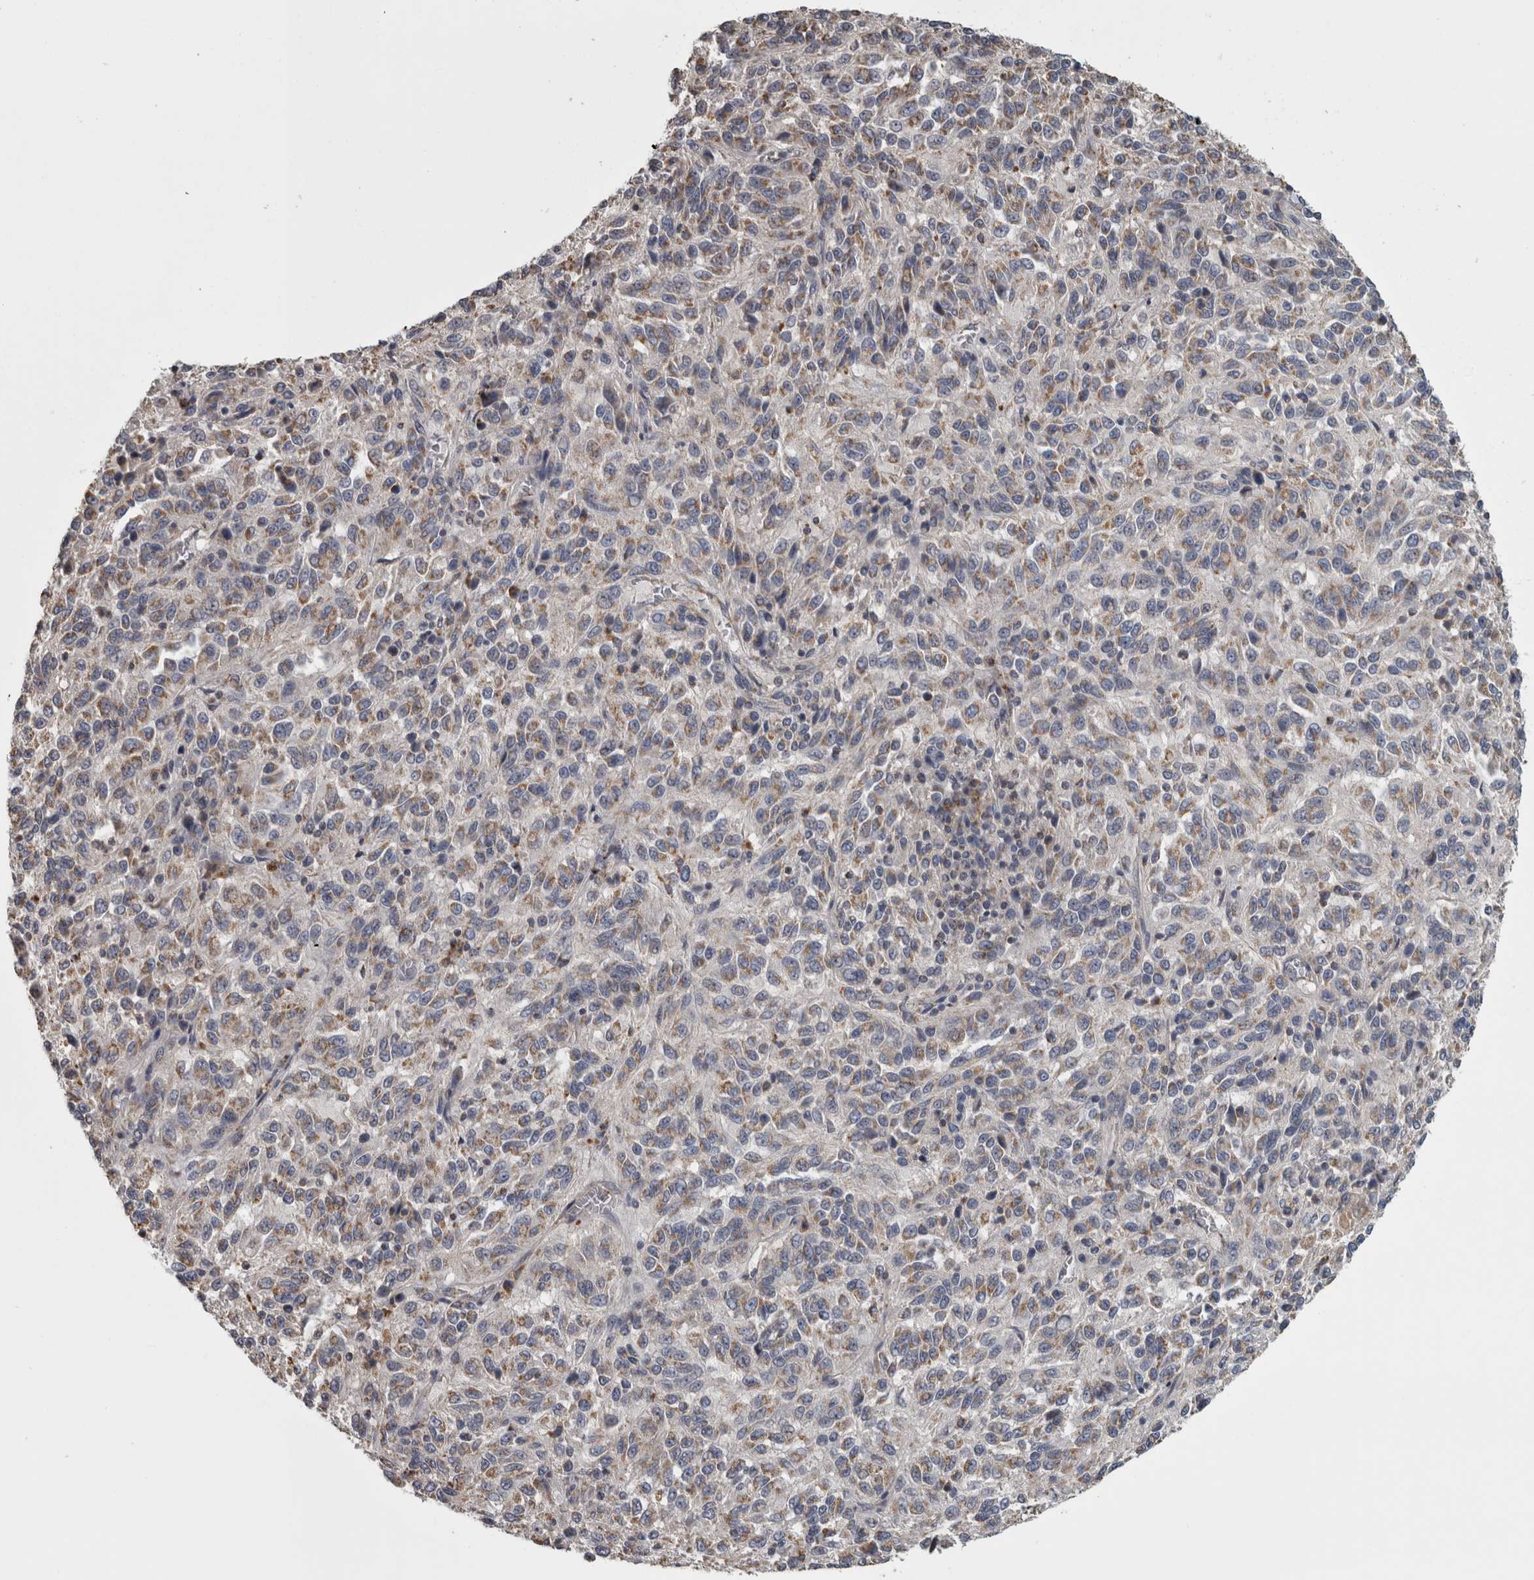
{"staining": {"intensity": "moderate", "quantity": "25%-75%", "location": "cytoplasmic/membranous"}, "tissue": "melanoma", "cell_type": "Tumor cells", "image_type": "cancer", "snomed": [{"axis": "morphology", "description": "Malignant melanoma, Metastatic site"}, {"axis": "topography", "description": "Lung"}], "caption": "DAB immunohistochemical staining of melanoma demonstrates moderate cytoplasmic/membranous protein expression in approximately 25%-75% of tumor cells.", "gene": "FRK", "patient": {"sex": "male", "age": 64}}